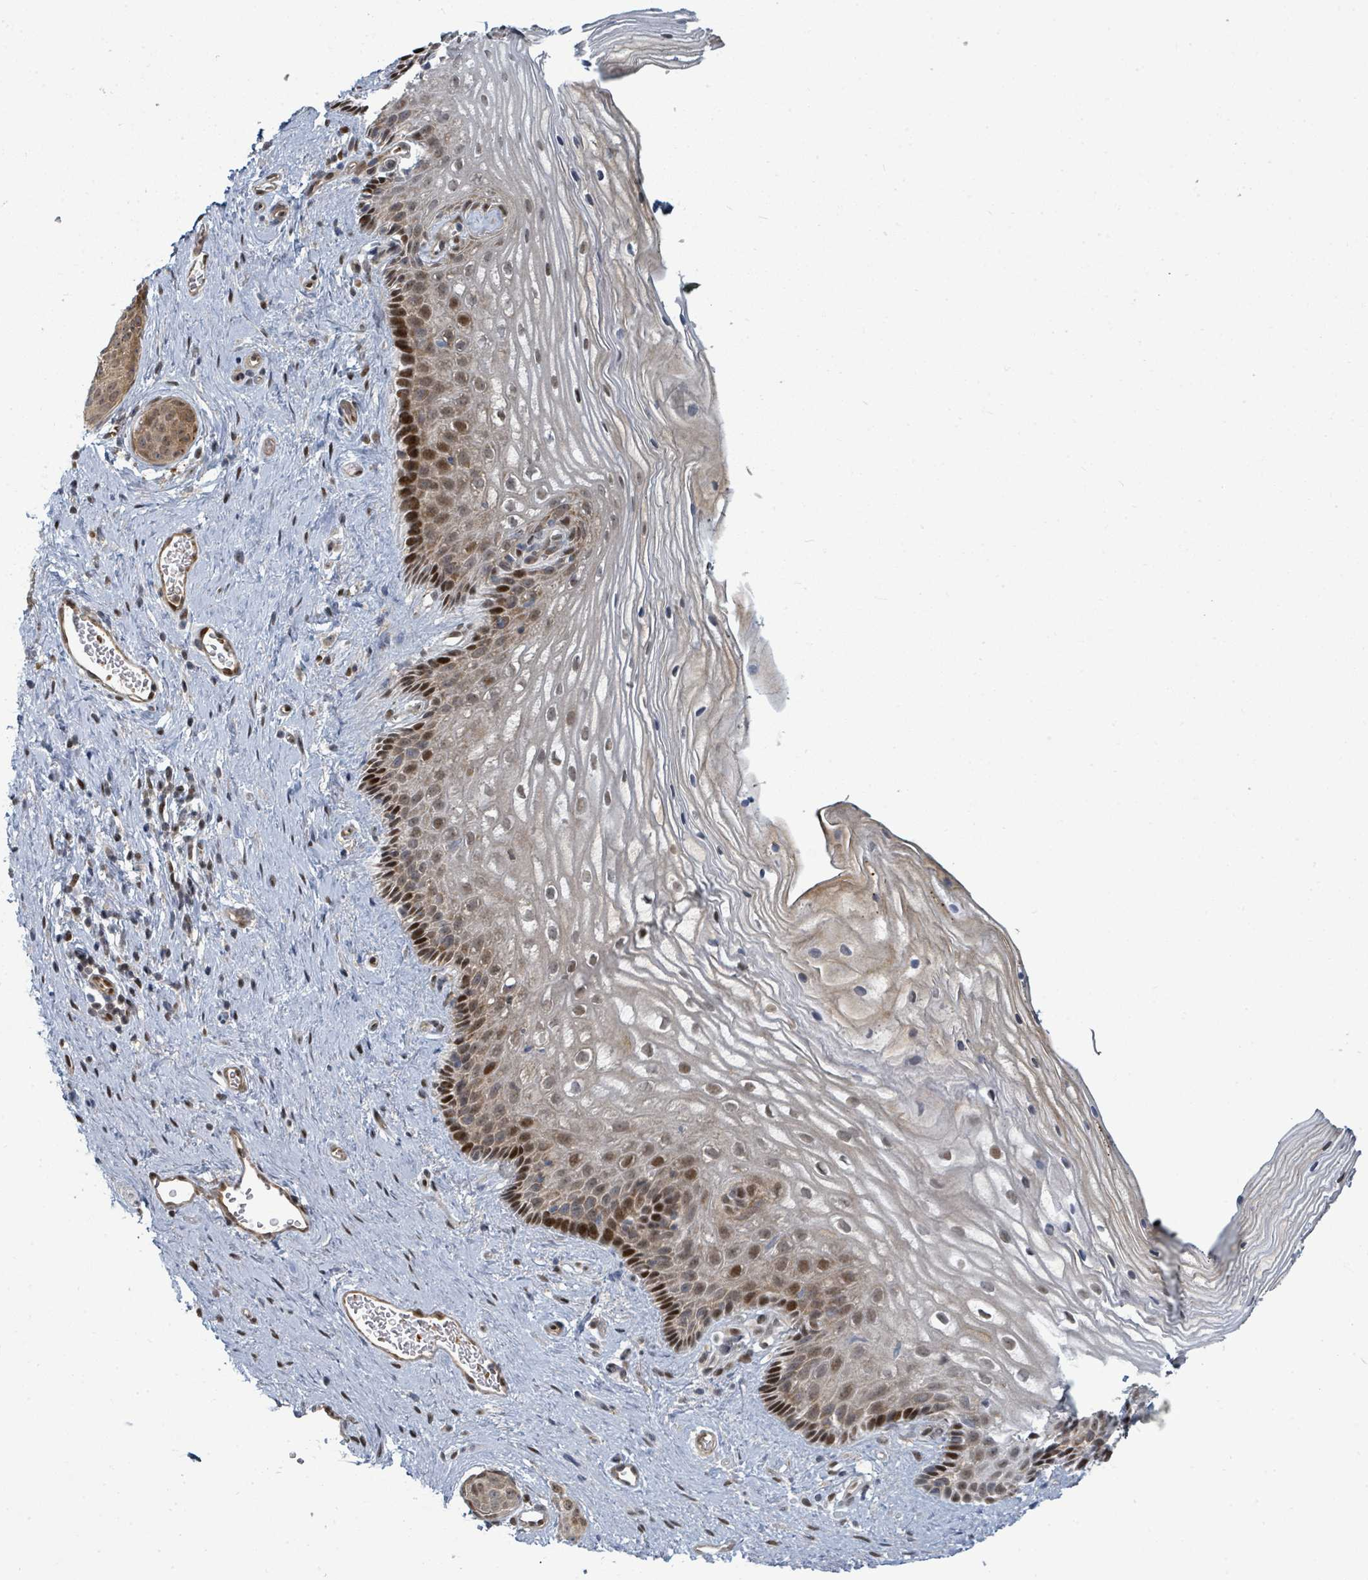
{"staining": {"intensity": "strong", "quantity": "25%-75%", "location": "nuclear"}, "tissue": "vagina", "cell_type": "Squamous epithelial cells", "image_type": "normal", "snomed": [{"axis": "morphology", "description": "Normal tissue, NOS"}, {"axis": "topography", "description": "Vagina"}], "caption": "Protein expression analysis of normal human vagina reveals strong nuclear positivity in about 25%-75% of squamous epithelial cells.", "gene": "TRDMT1", "patient": {"sex": "female", "age": 47}}